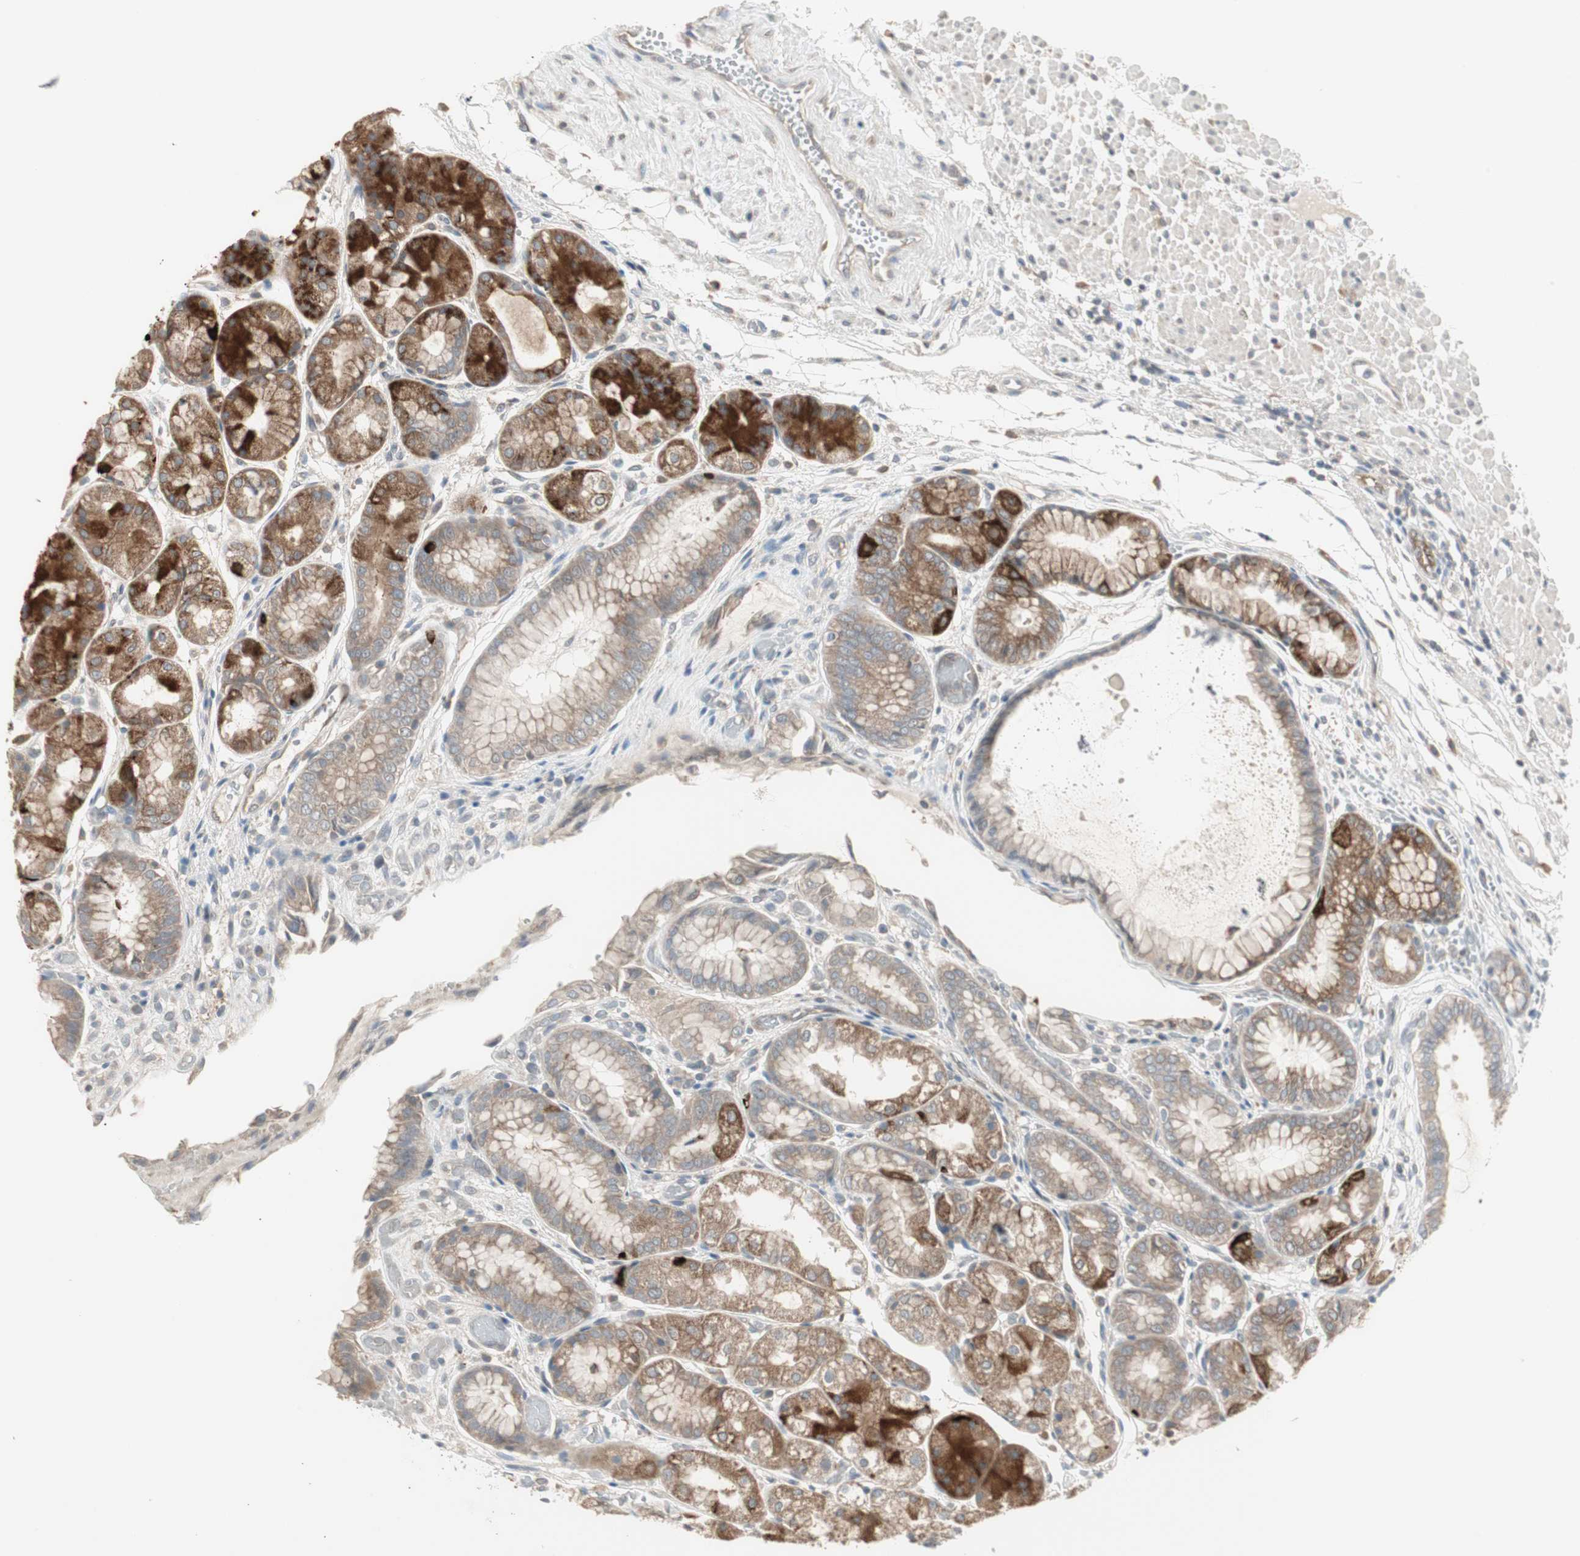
{"staining": {"intensity": "moderate", "quantity": ">75%", "location": "cytoplasmic/membranous"}, "tissue": "stomach", "cell_type": "Glandular cells", "image_type": "normal", "snomed": [{"axis": "morphology", "description": "Normal tissue, NOS"}, {"axis": "topography", "description": "Stomach, upper"}], "caption": "Immunohistochemical staining of unremarkable stomach exhibits medium levels of moderate cytoplasmic/membranous positivity in approximately >75% of glandular cells.", "gene": "ZFP36", "patient": {"sex": "male", "age": 72}}